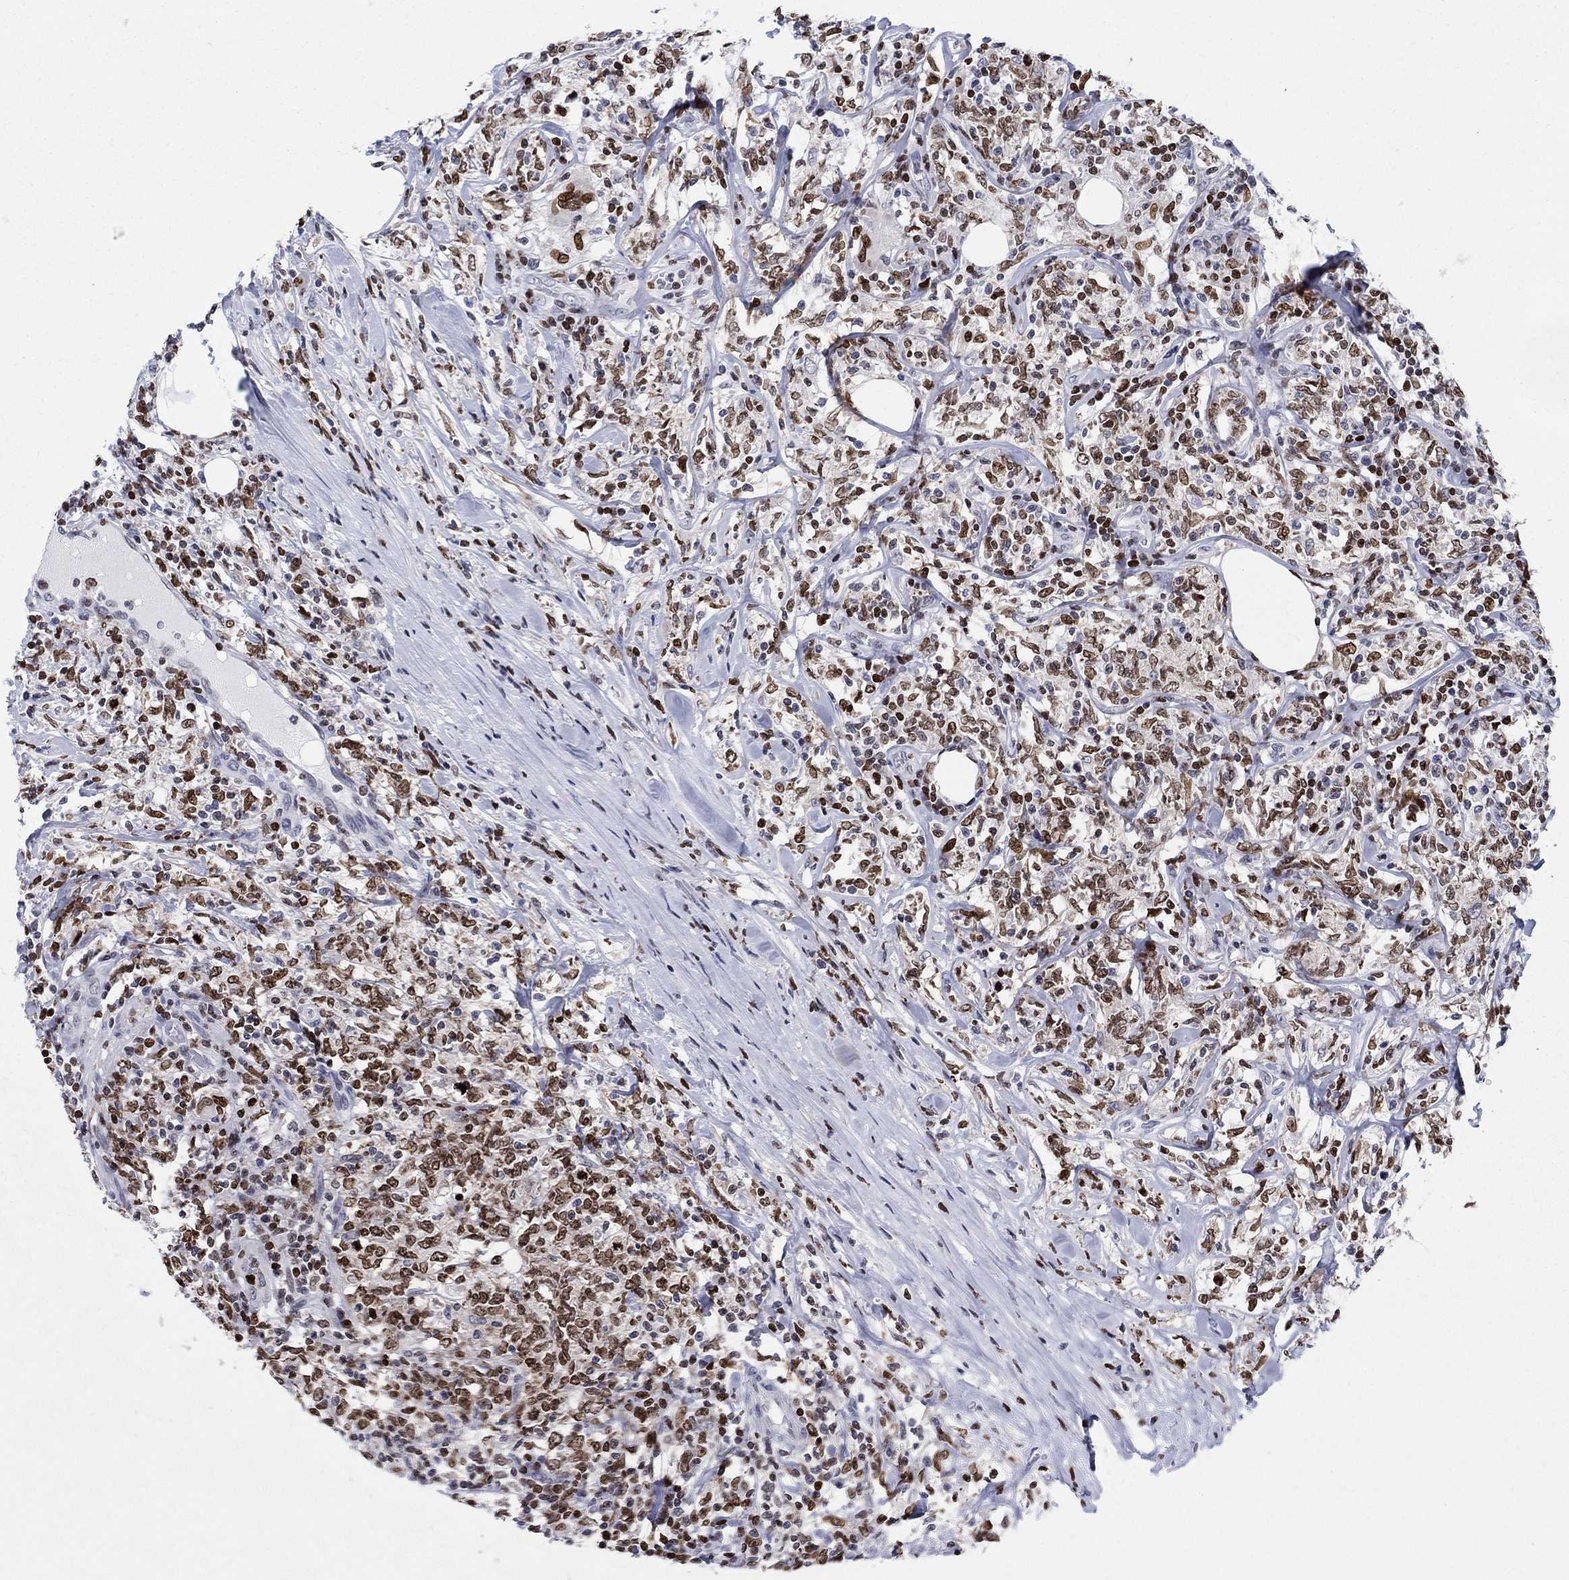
{"staining": {"intensity": "moderate", "quantity": ">75%", "location": "nuclear"}, "tissue": "lymphoma", "cell_type": "Tumor cells", "image_type": "cancer", "snomed": [{"axis": "morphology", "description": "Malignant lymphoma, non-Hodgkin's type, High grade"}, {"axis": "topography", "description": "Lymph node"}], "caption": "Immunohistochemistry histopathology image of human lymphoma stained for a protein (brown), which shows medium levels of moderate nuclear expression in about >75% of tumor cells.", "gene": "HMGA1", "patient": {"sex": "female", "age": 84}}